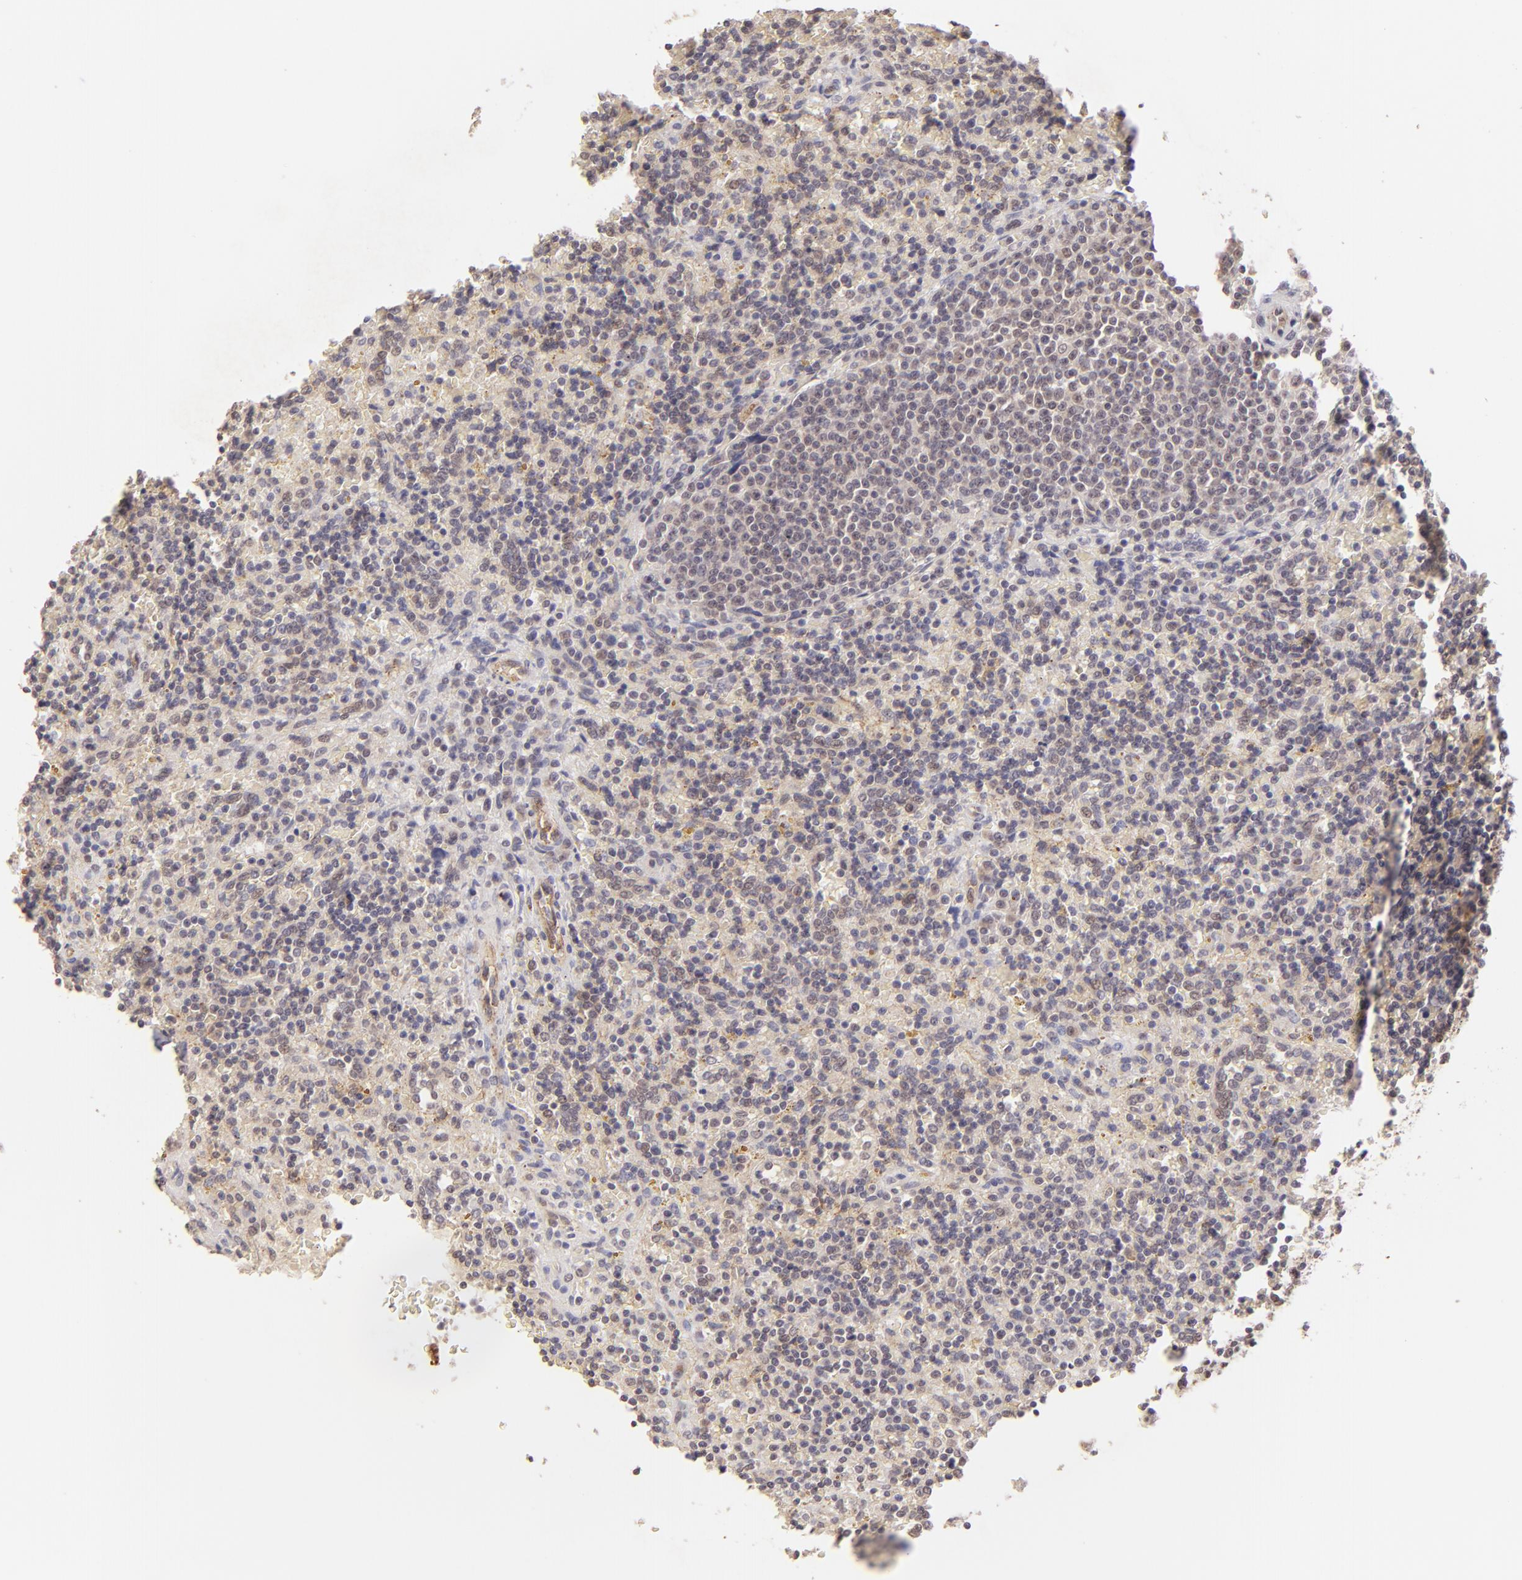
{"staining": {"intensity": "weak", "quantity": "<25%", "location": "cytoplasmic/membranous,nuclear"}, "tissue": "lymphoma", "cell_type": "Tumor cells", "image_type": "cancer", "snomed": [{"axis": "morphology", "description": "Malignant lymphoma, non-Hodgkin's type, Low grade"}, {"axis": "topography", "description": "Spleen"}], "caption": "The histopathology image displays no staining of tumor cells in lymphoma.", "gene": "CLDN1", "patient": {"sex": "male", "age": 67}}